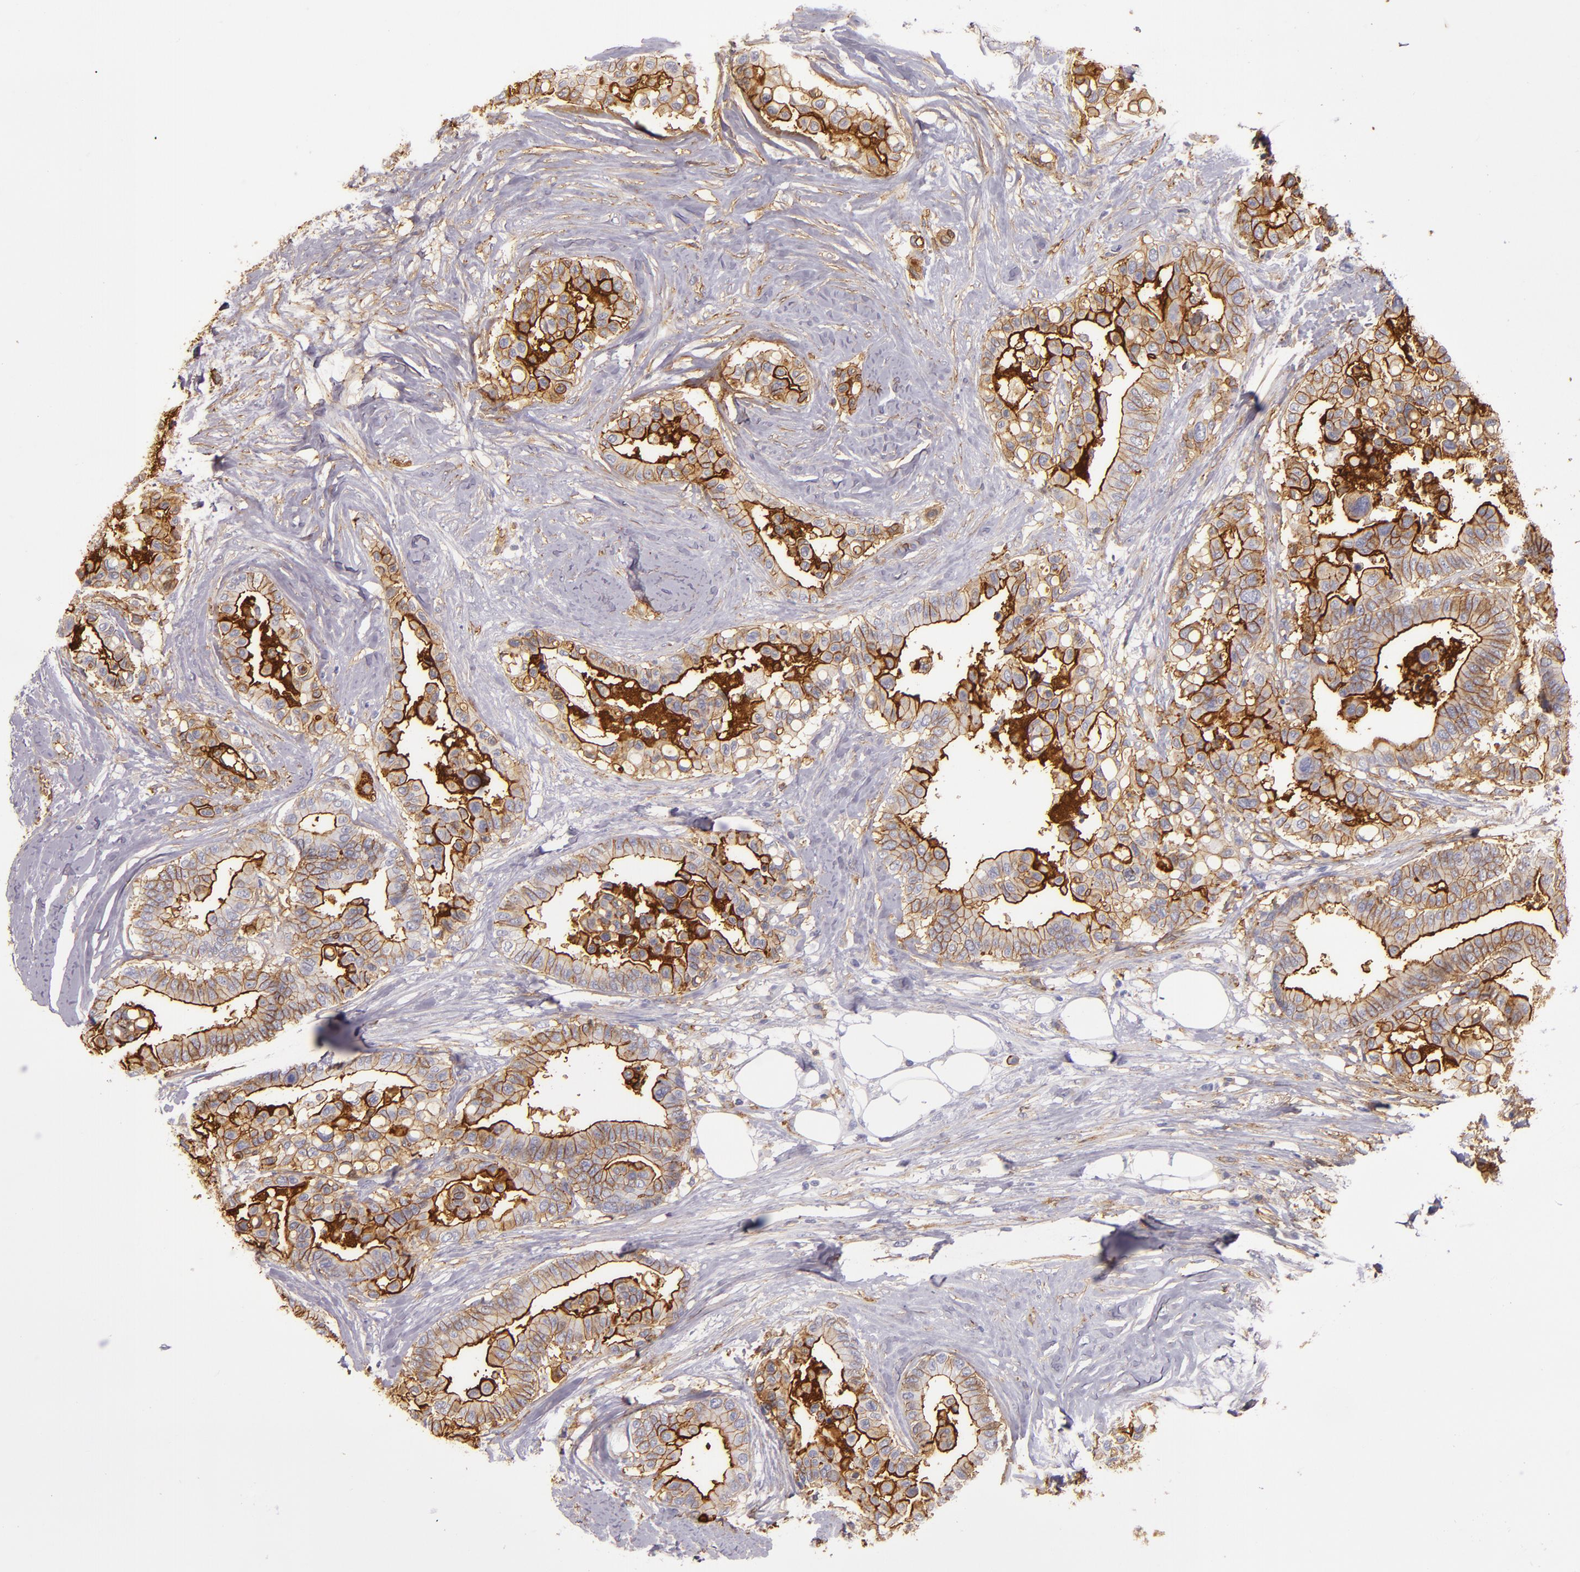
{"staining": {"intensity": "strong", "quantity": ">75%", "location": "cytoplasmic/membranous"}, "tissue": "colorectal cancer", "cell_type": "Tumor cells", "image_type": "cancer", "snomed": [{"axis": "morphology", "description": "Adenocarcinoma, NOS"}, {"axis": "topography", "description": "Colon"}], "caption": "This is a photomicrograph of IHC staining of adenocarcinoma (colorectal), which shows strong expression in the cytoplasmic/membranous of tumor cells.", "gene": "CD9", "patient": {"sex": "male", "age": 82}}